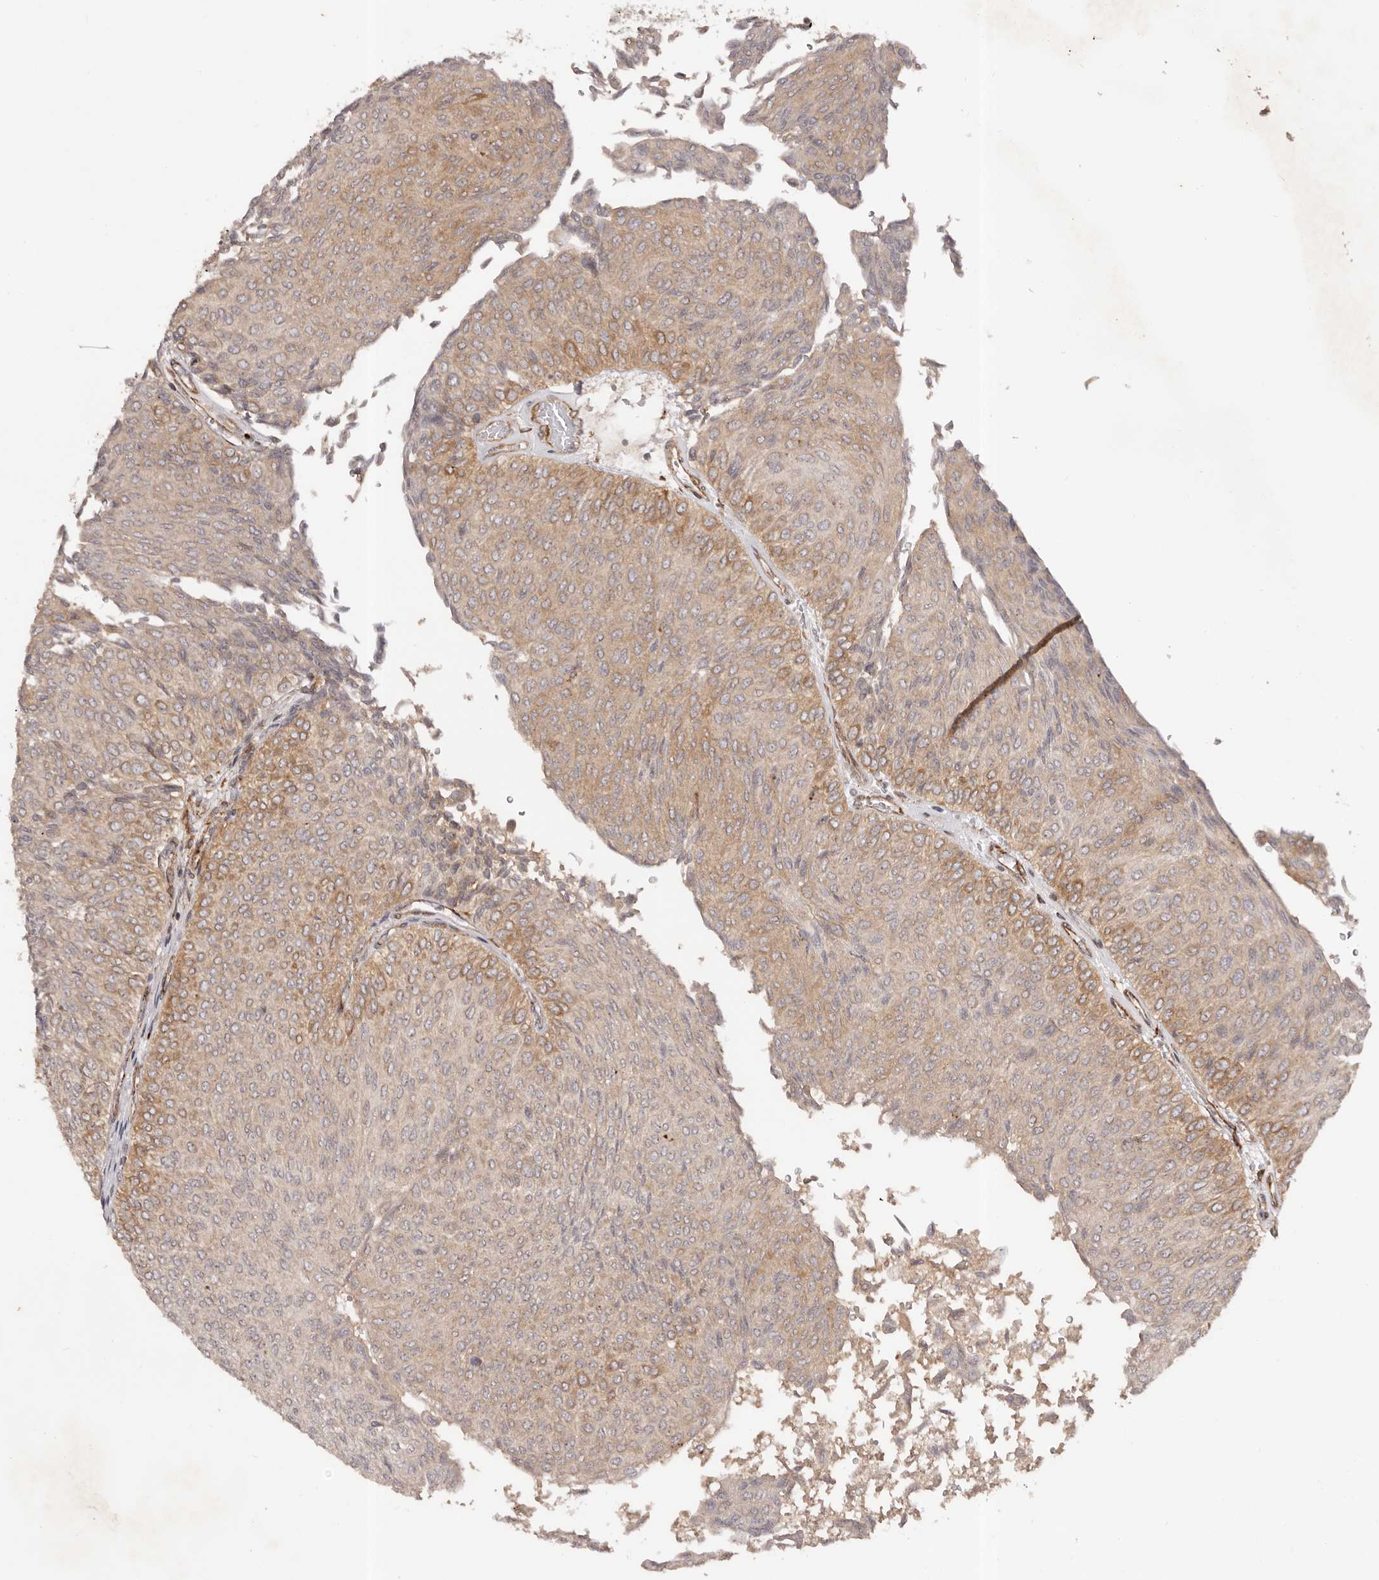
{"staining": {"intensity": "moderate", "quantity": "25%-75%", "location": "cytoplasmic/membranous"}, "tissue": "urothelial cancer", "cell_type": "Tumor cells", "image_type": "cancer", "snomed": [{"axis": "morphology", "description": "Urothelial carcinoma, Low grade"}, {"axis": "topography", "description": "Urinary bladder"}], "caption": "Immunohistochemical staining of urothelial carcinoma (low-grade) shows moderate cytoplasmic/membranous protein positivity in about 25%-75% of tumor cells. Nuclei are stained in blue.", "gene": "MICAL2", "patient": {"sex": "male", "age": 78}}